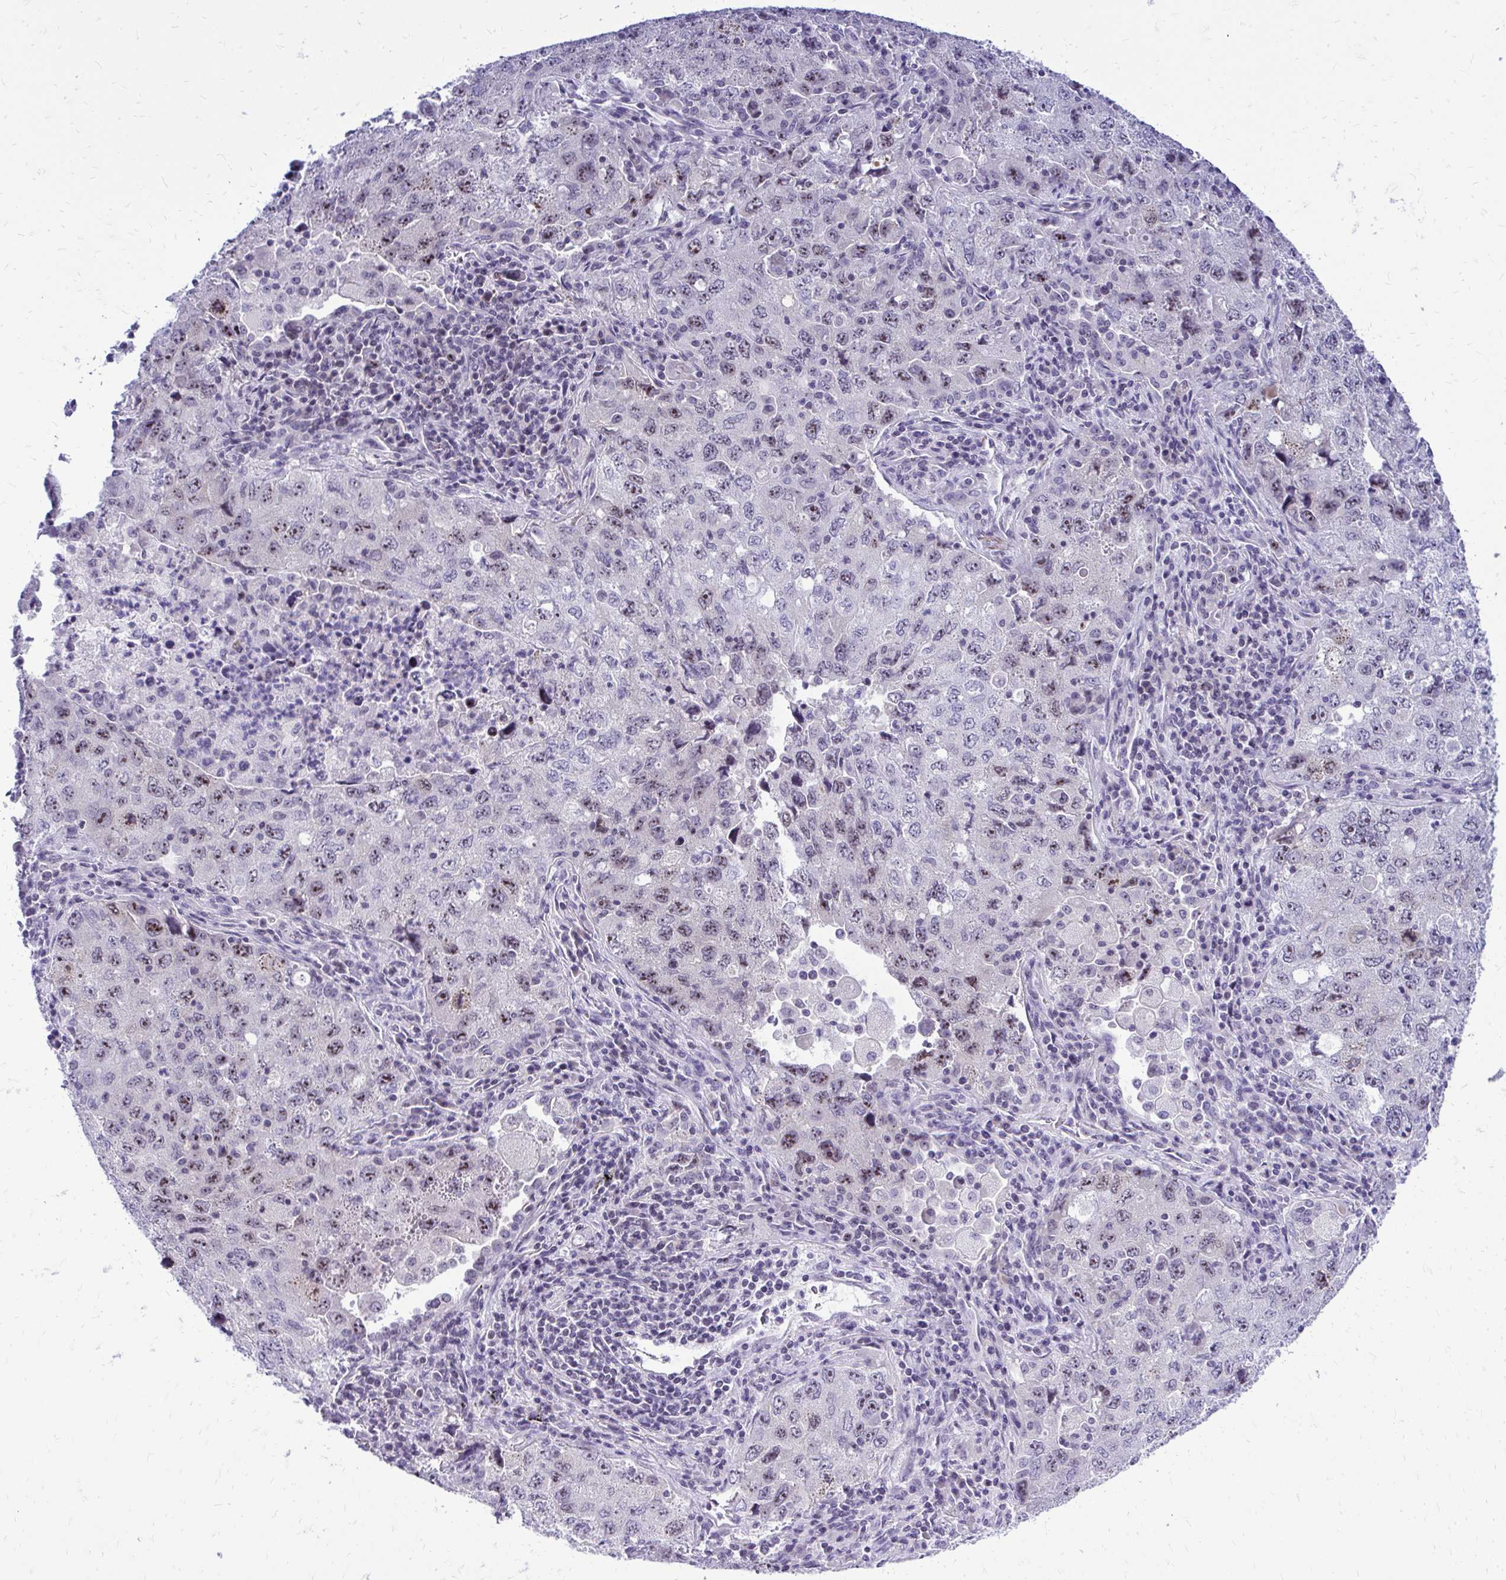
{"staining": {"intensity": "weak", "quantity": "<25%", "location": "nuclear"}, "tissue": "lung cancer", "cell_type": "Tumor cells", "image_type": "cancer", "snomed": [{"axis": "morphology", "description": "Adenocarcinoma, NOS"}, {"axis": "topography", "description": "Lung"}], "caption": "Tumor cells show no significant protein positivity in lung cancer. The staining is performed using DAB (3,3'-diaminobenzidine) brown chromogen with nuclei counter-stained in using hematoxylin.", "gene": "NIFK", "patient": {"sex": "female", "age": 57}}